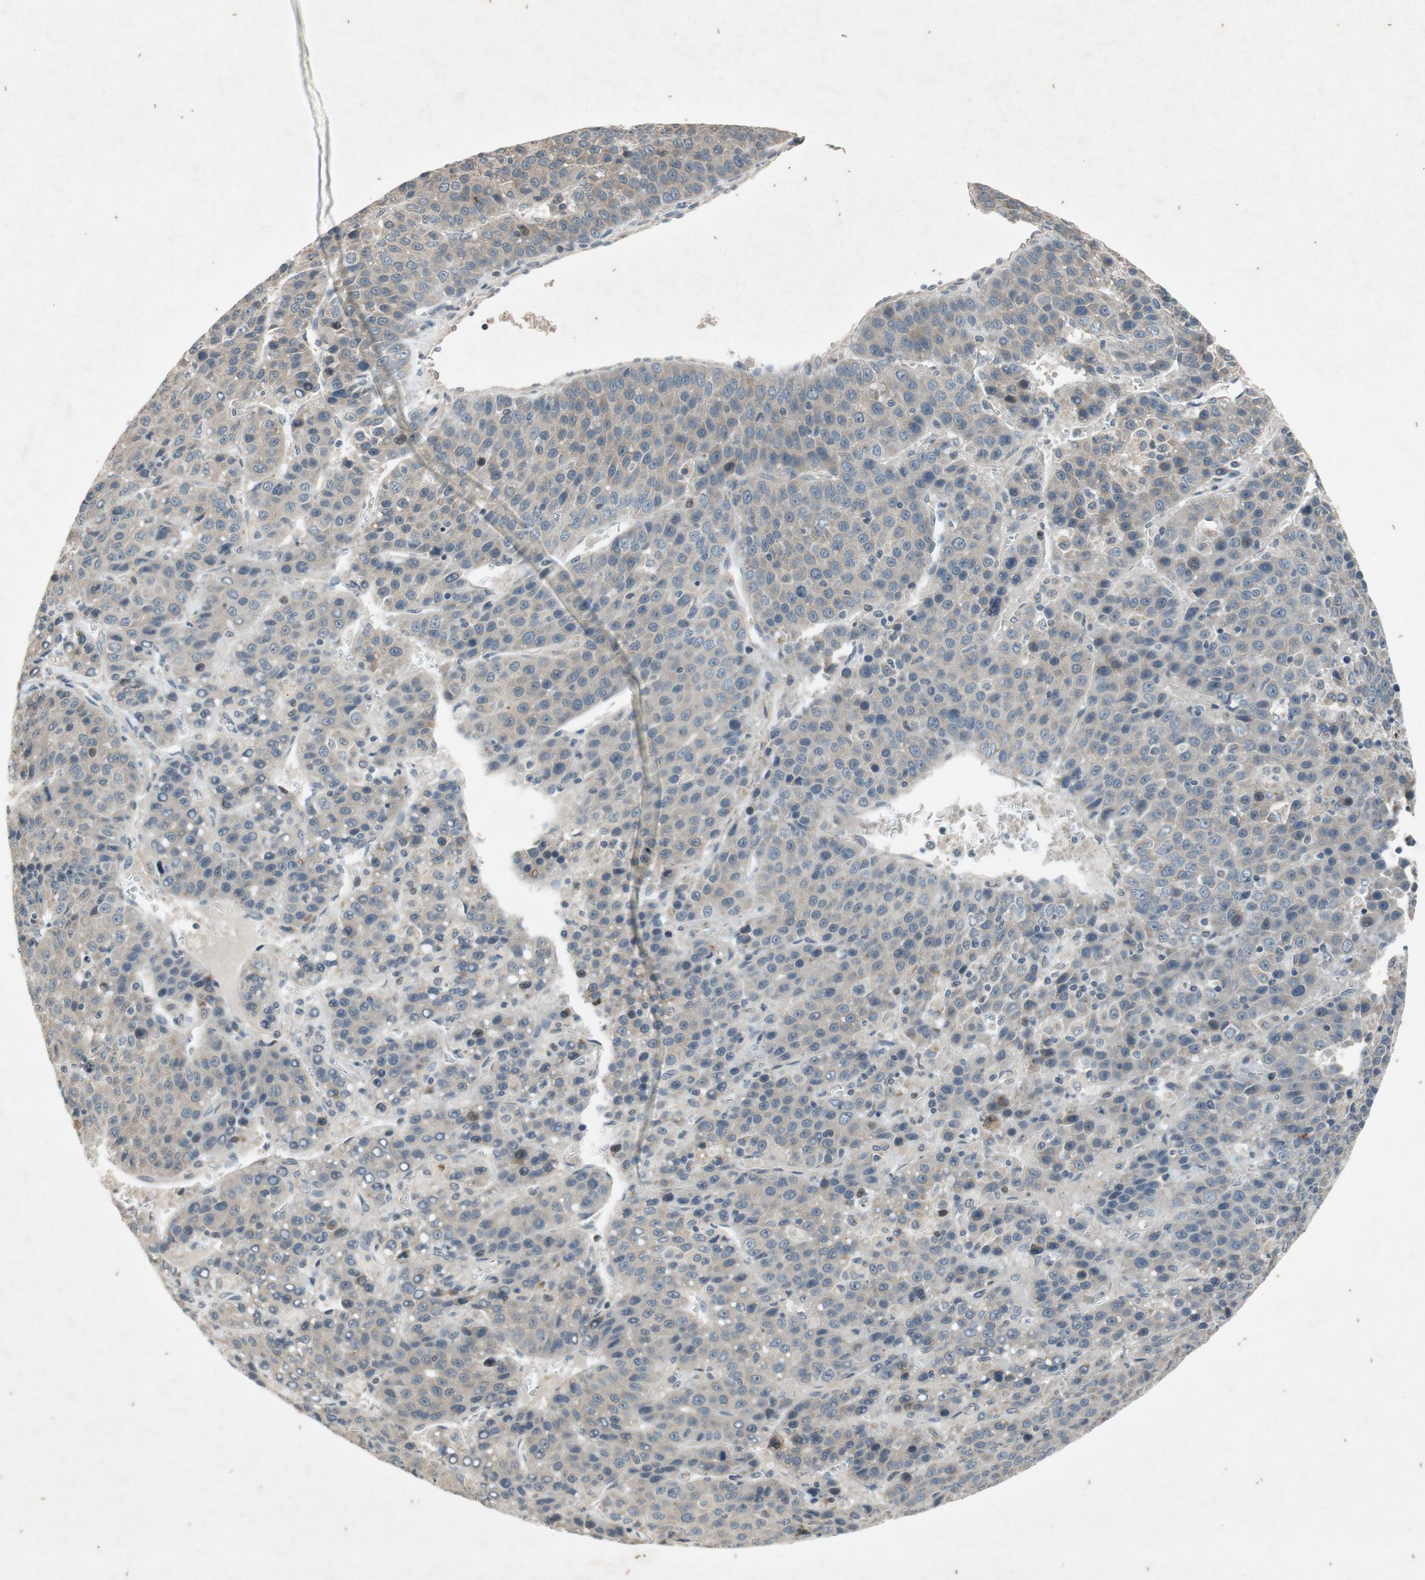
{"staining": {"intensity": "weak", "quantity": ">75%", "location": "cytoplasmic/membranous"}, "tissue": "liver cancer", "cell_type": "Tumor cells", "image_type": "cancer", "snomed": [{"axis": "morphology", "description": "Carcinoma, Hepatocellular, NOS"}, {"axis": "topography", "description": "Liver"}], "caption": "A micrograph of liver cancer (hepatocellular carcinoma) stained for a protein reveals weak cytoplasmic/membranous brown staining in tumor cells.", "gene": "ATP2C1", "patient": {"sex": "female", "age": 53}}